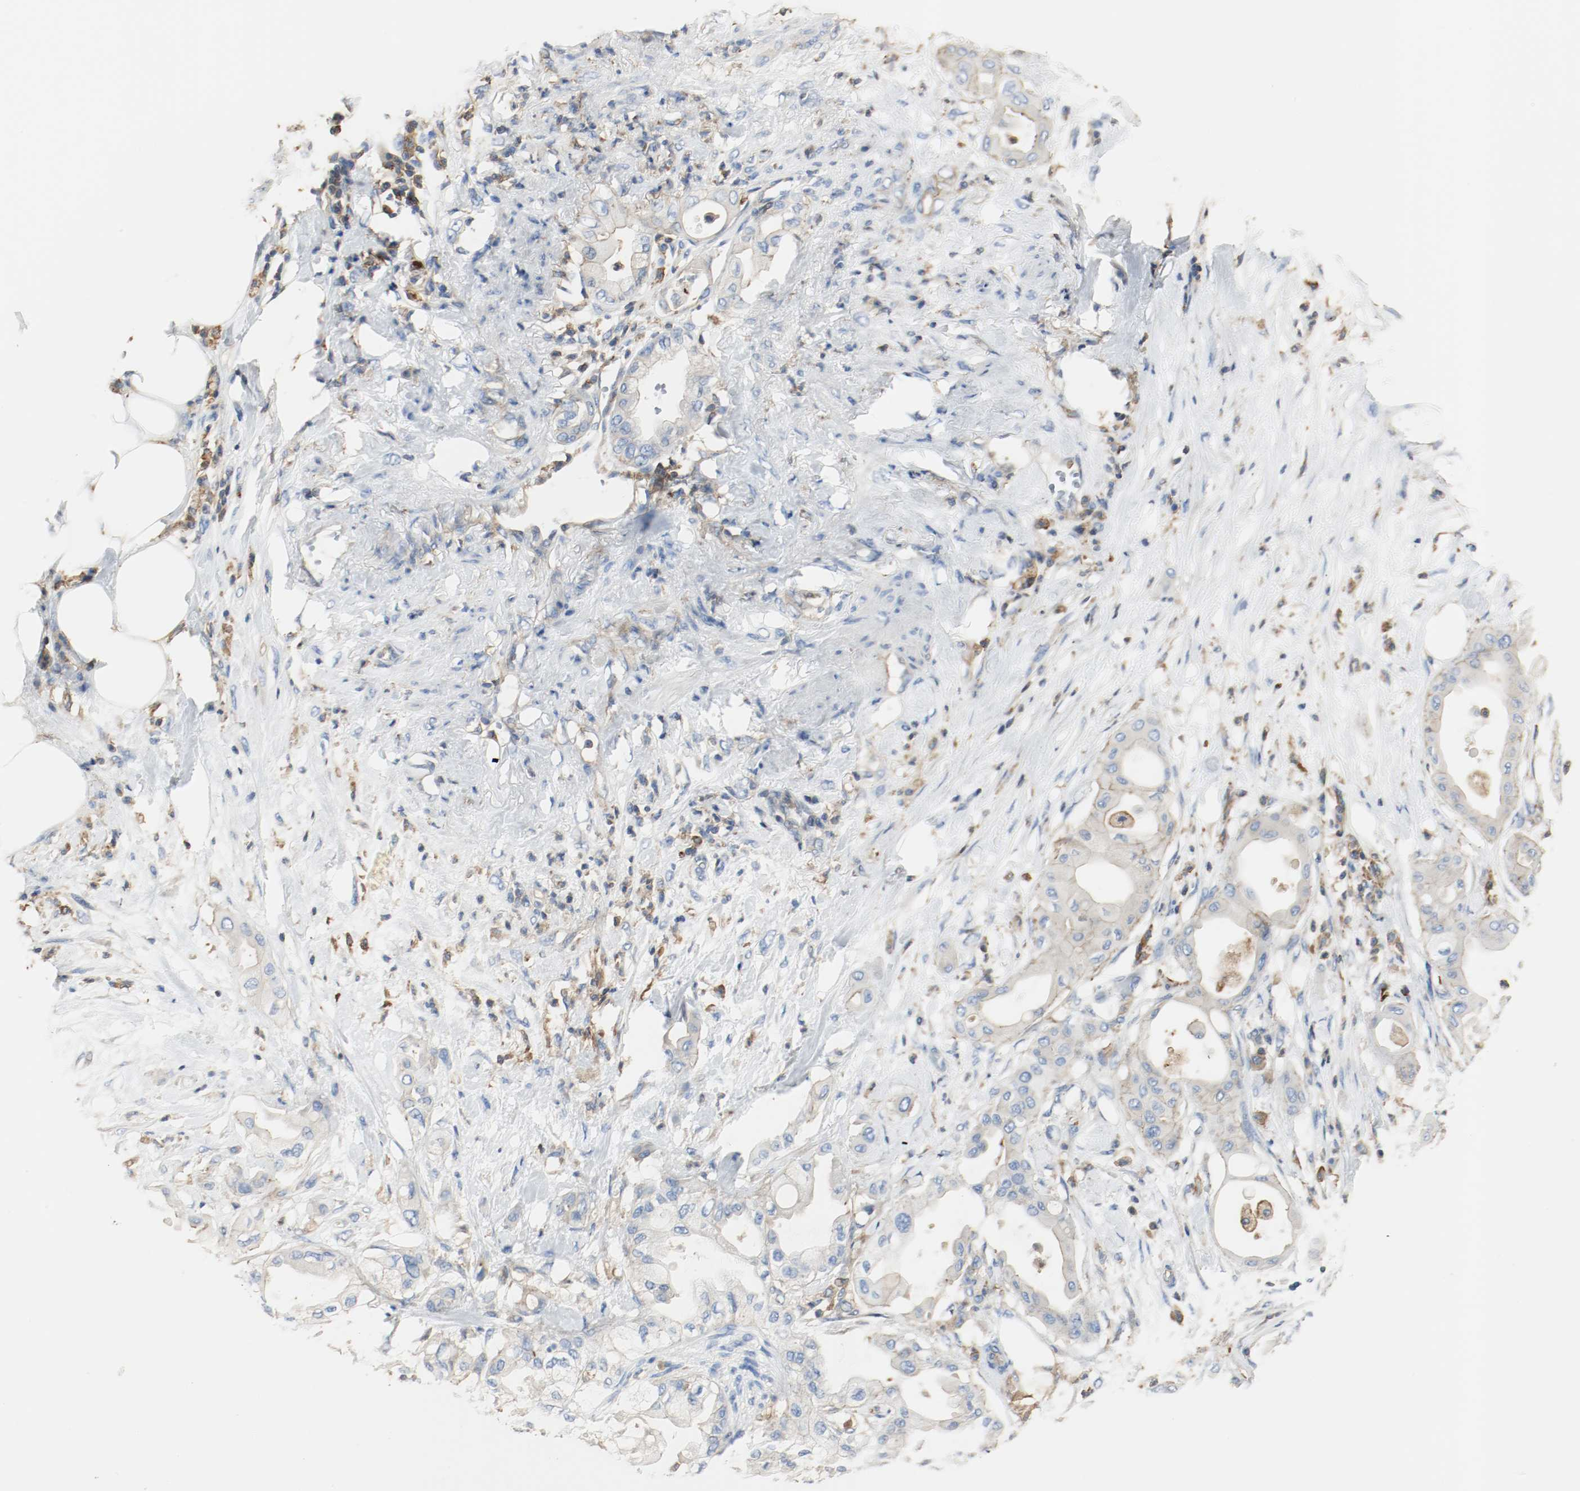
{"staining": {"intensity": "weak", "quantity": "25%-75%", "location": "cytoplasmic/membranous"}, "tissue": "pancreatic cancer", "cell_type": "Tumor cells", "image_type": "cancer", "snomed": [{"axis": "morphology", "description": "Adenocarcinoma, NOS"}, {"axis": "morphology", "description": "Adenocarcinoma, metastatic, NOS"}, {"axis": "topography", "description": "Lymph node"}, {"axis": "topography", "description": "Pancreas"}, {"axis": "topography", "description": "Duodenum"}], "caption": "Immunohistochemical staining of pancreatic cancer demonstrates low levels of weak cytoplasmic/membranous protein expression in about 25%-75% of tumor cells.", "gene": "ARPC1B", "patient": {"sex": "female", "age": 64}}